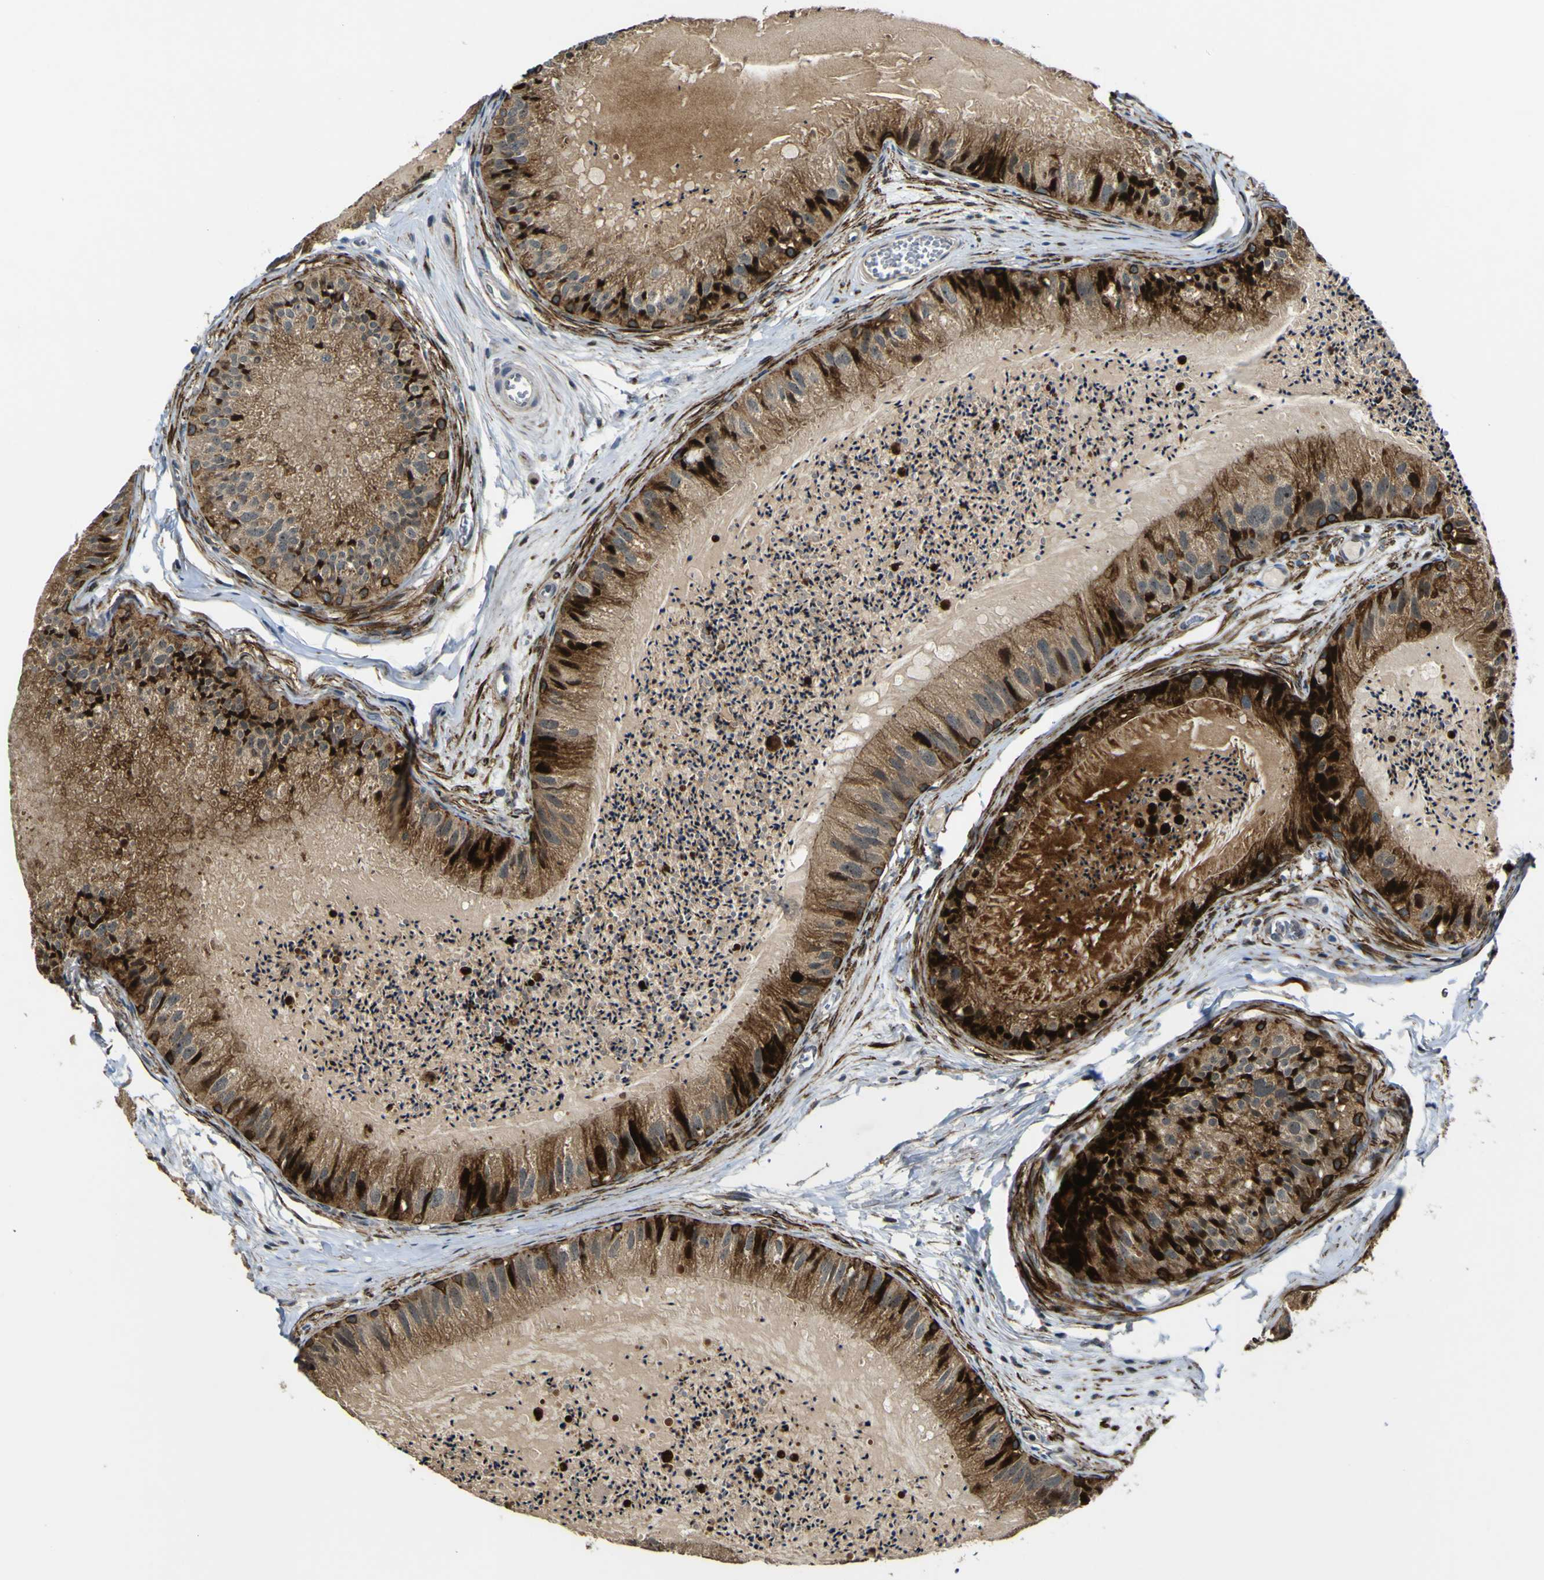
{"staining": {"intensity": "strong", "quantity": "25%-75%", "location": "cytoplasmic/membranous"}, "tissue": "epididymis", "cell_type": "Glandular cells", "image_type": "normal", "snomed": [{"axis": "morphology", "description": "Normal tissue, NOS"}, {"axis": "topography", "description": "Epididymis"}], "caption": "The immunohistochemical stain shows strong cytoplasmic/membranous positivity in glandular cells of benign epididymis.", "gene": "LBHD1", "patient": {"sex": "male", "age": 31}}